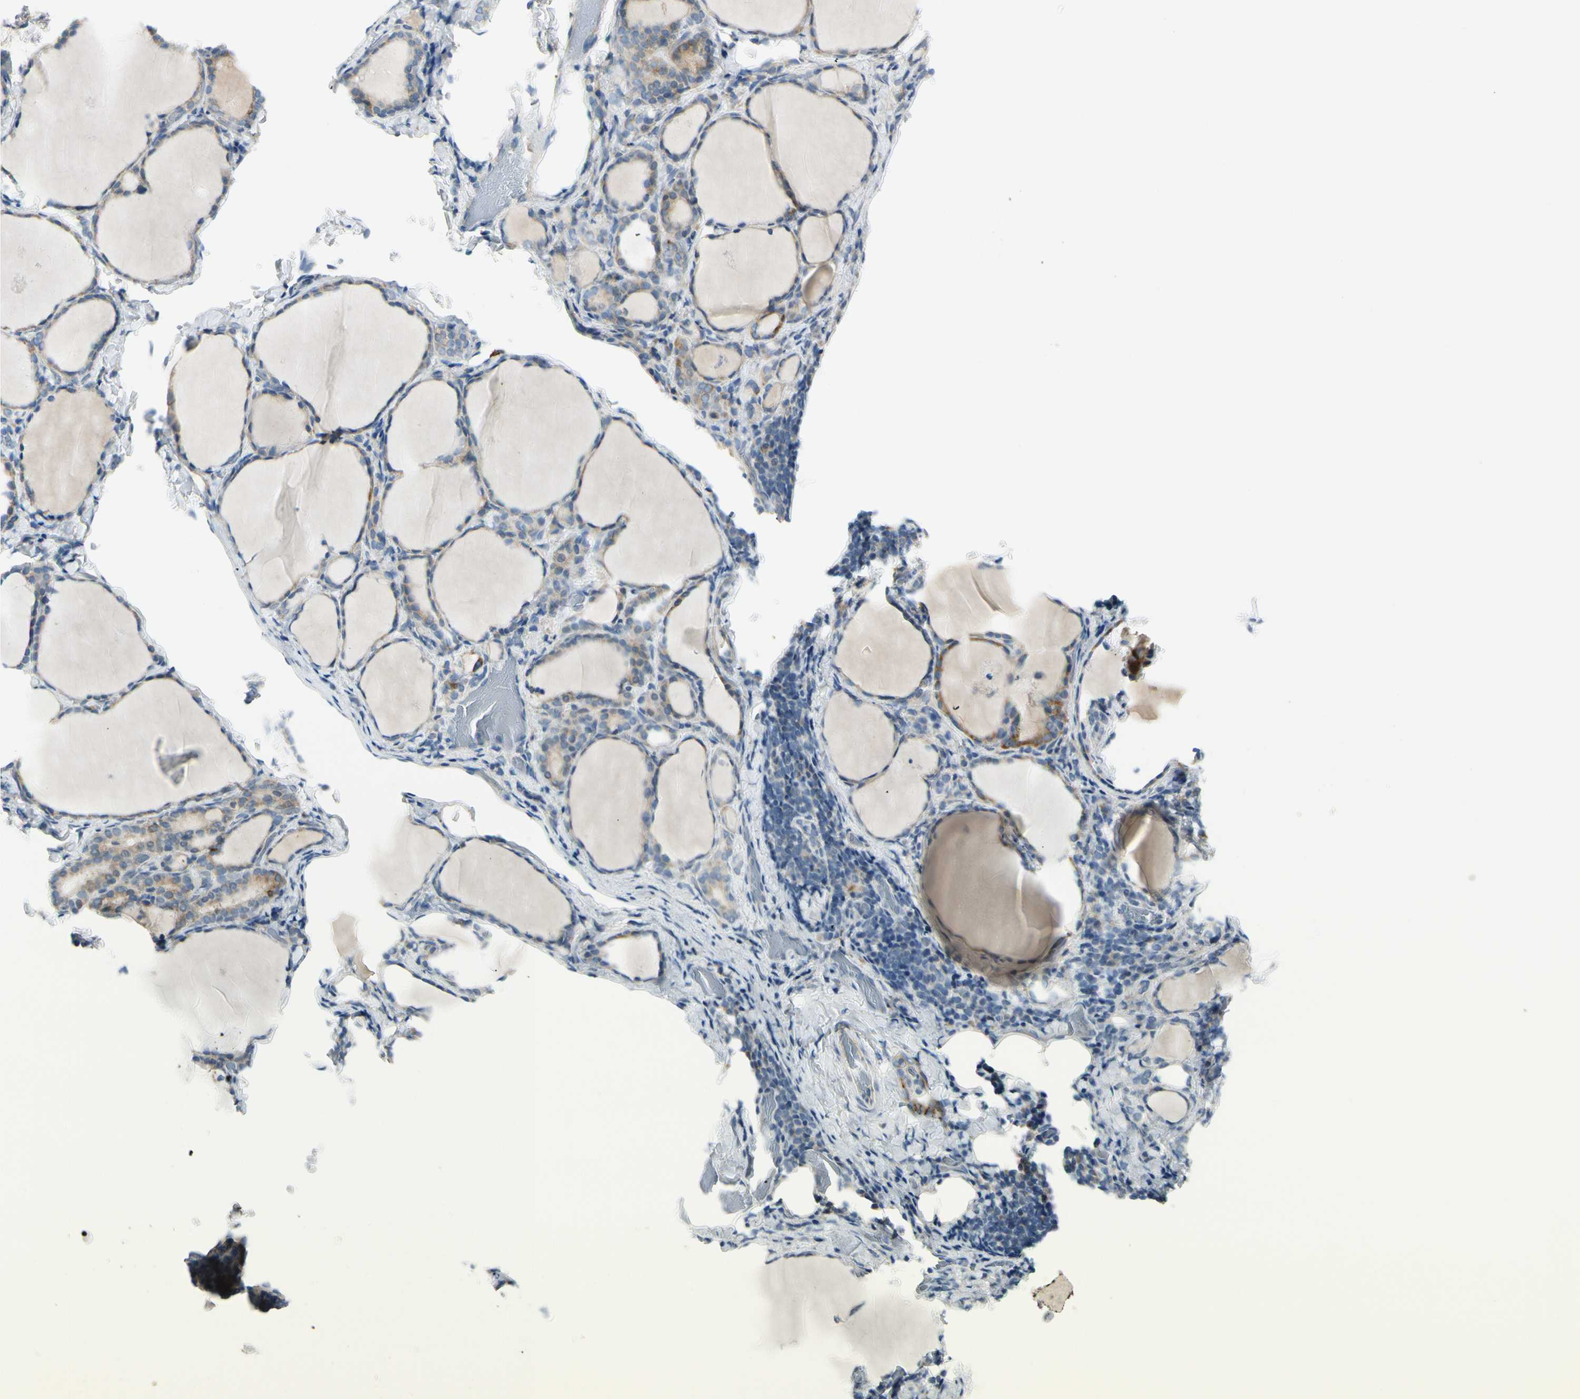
{"staining": {"intensity": "moderate", "quantity": "<25%", "location": "cytoplasmic/membranous"}, "tissue": "thyroid gland", "cell_type": "Glandular cells", "image_type": "normal", "snomed": [{"axis": "morphology", "description": "Normal tissue, NOS"}, {"axis": "morphology", "description": "Papillary adenocarcinoma, NOS"}, {"axis": "topography", "description": "Thyroid gland"}], "caption": "Immunohistochemical staining of benign thyroid gland shows <25% levels of moderate cytoplasmic/membranous protein positivity in approximately <25% of glandular cells. The staining is performed using DAB brown chromogen to label protein expression. The nuclei are counter-stained blue using hematoxylin.", "gene": "GALNT5", "patient": {"sex": "female", "age": 30}}